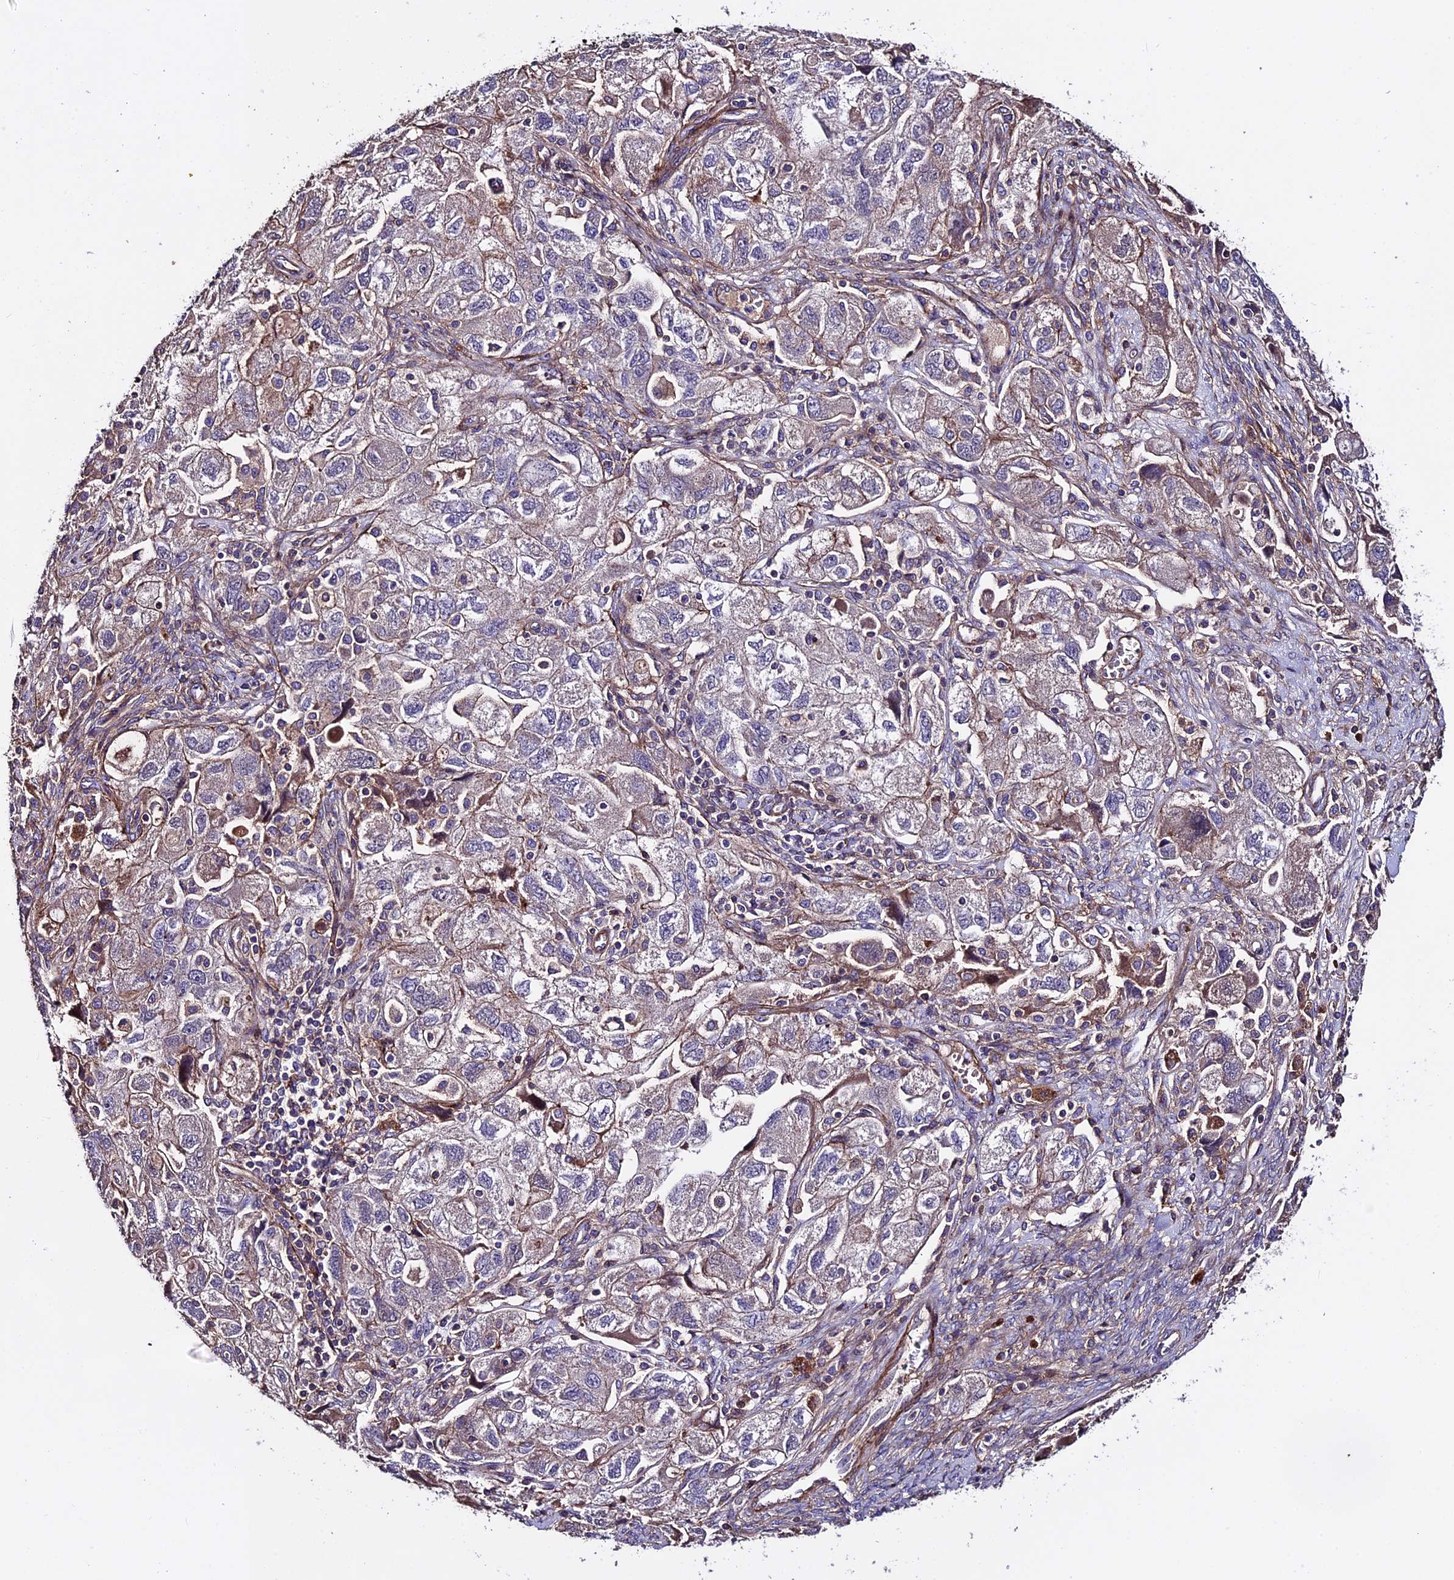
{"staining": {"intensity": "weak", "quantity": "<25%", "location": "cytoplasmic/membranous"}, "tissue": "ovarian cancer", "cell_type": "Tumor cells", "image_type": "cancer", "snomed": [{"axis": "morphology", "description": "Carcinoma, NOS"}, {"axis": "morphology", "description": "Cystadenocarcinoma, serous, NOS"}, {"axis": "topography", "description": "Ovary"}], "caption": "IHC histopathology image of human ovarian serous cystadenocarcinoma stained for a protein (brown), which reveals no expression in tumor cells. (DAB immunohistochemistry visualized using brightfield microscopy, high magnification).", "gene": "EVA1B", "patient": {"sex": "female", "age": 69}}